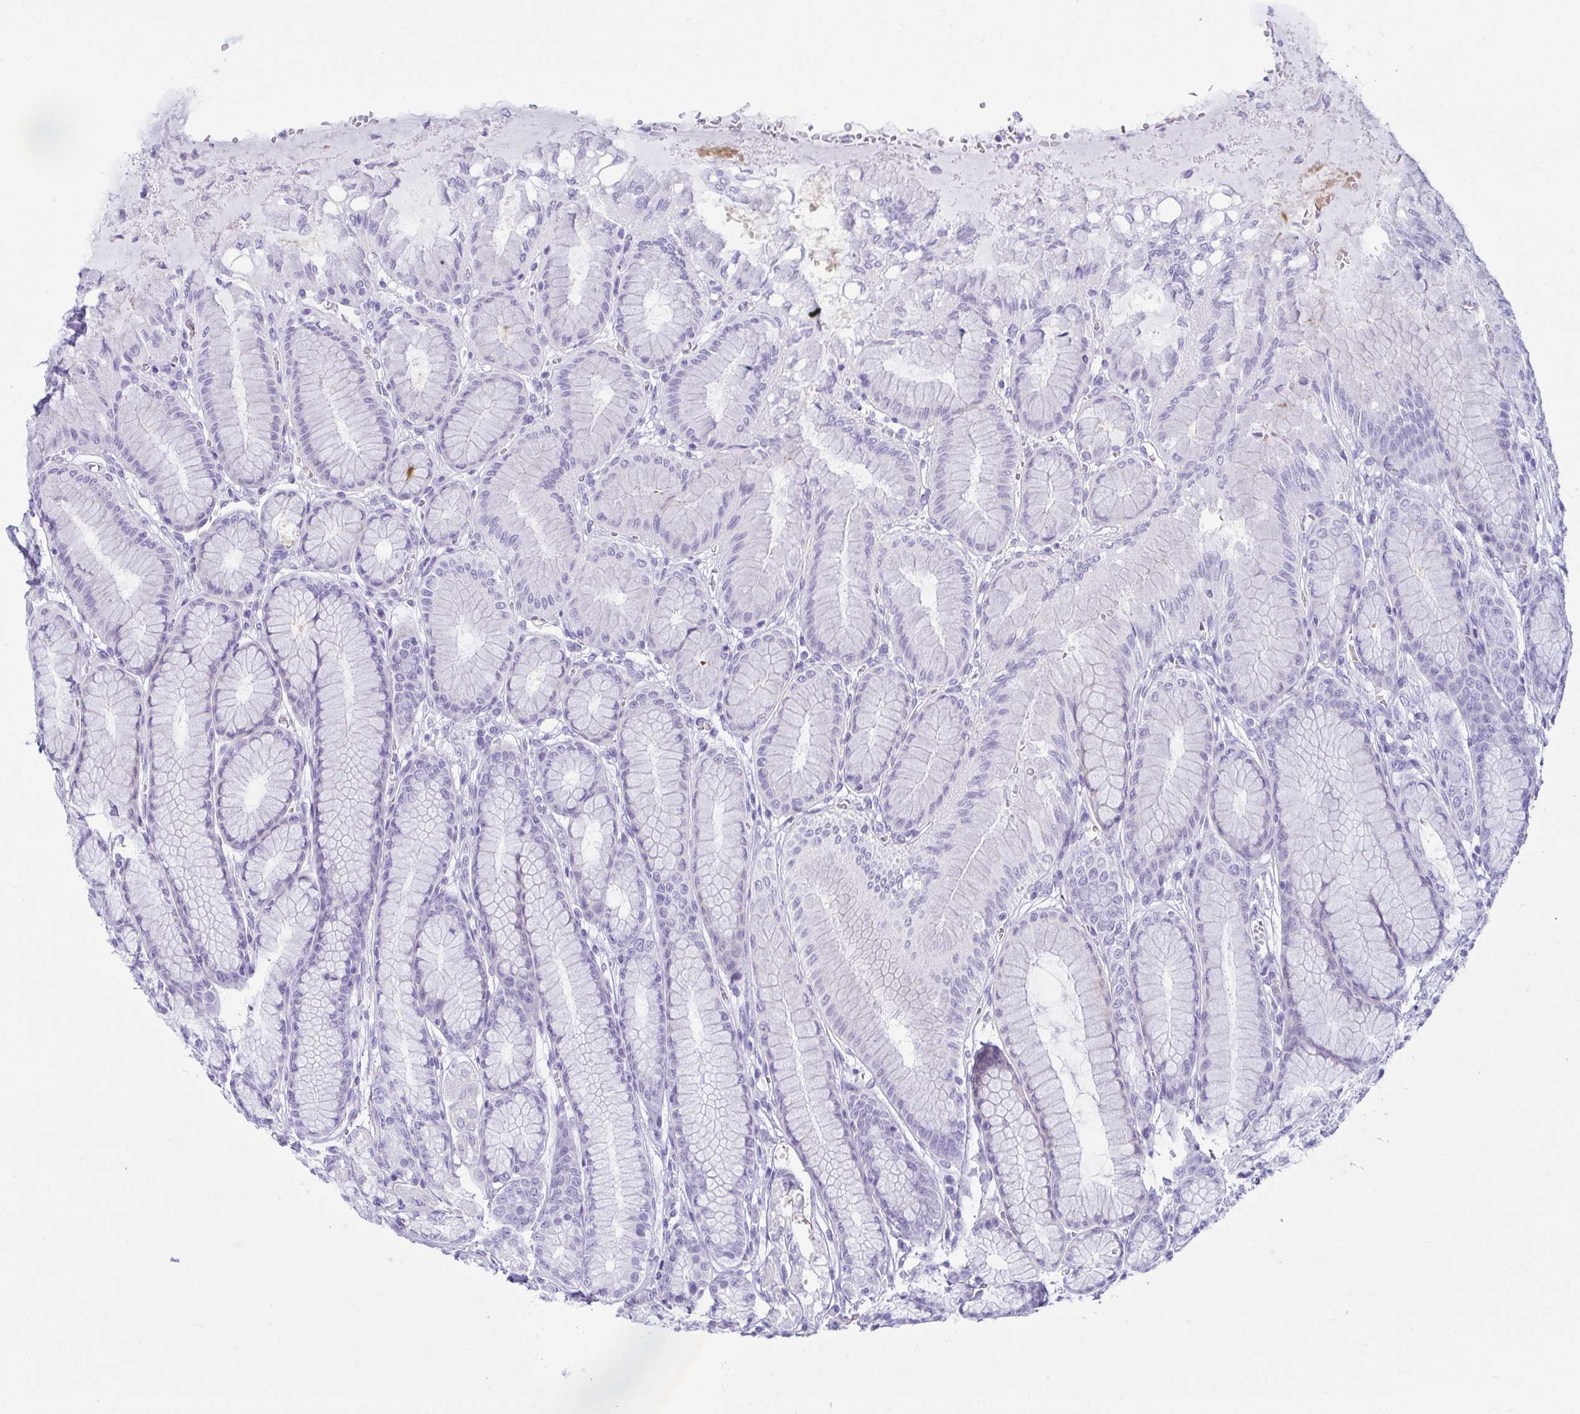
{"staining": {"intensity": "negative", "quantity": "none", "location": "none"}, "tissue": "stomach", "cell_type": "Glandular cells", "image_type": "normal", "snomed": [{"axis": "morphology", "description": "Normal tissue, NOS"}, {"axis": "topography", "description": "Stomach"}, {"axis": "topography", "description": "Stomach, lower"}], "caption": "This is a image of IHC staining of benign stomach, which shows no positivity in glandular cells. Brightfield microscopy of IHC stained with DAB (3,3'-diaminobenzidine) (brown) and hematoxylin (blue), captured at high magnification.", "gene": "CLGN", "patient": {"sex": "male", "age": 76}}